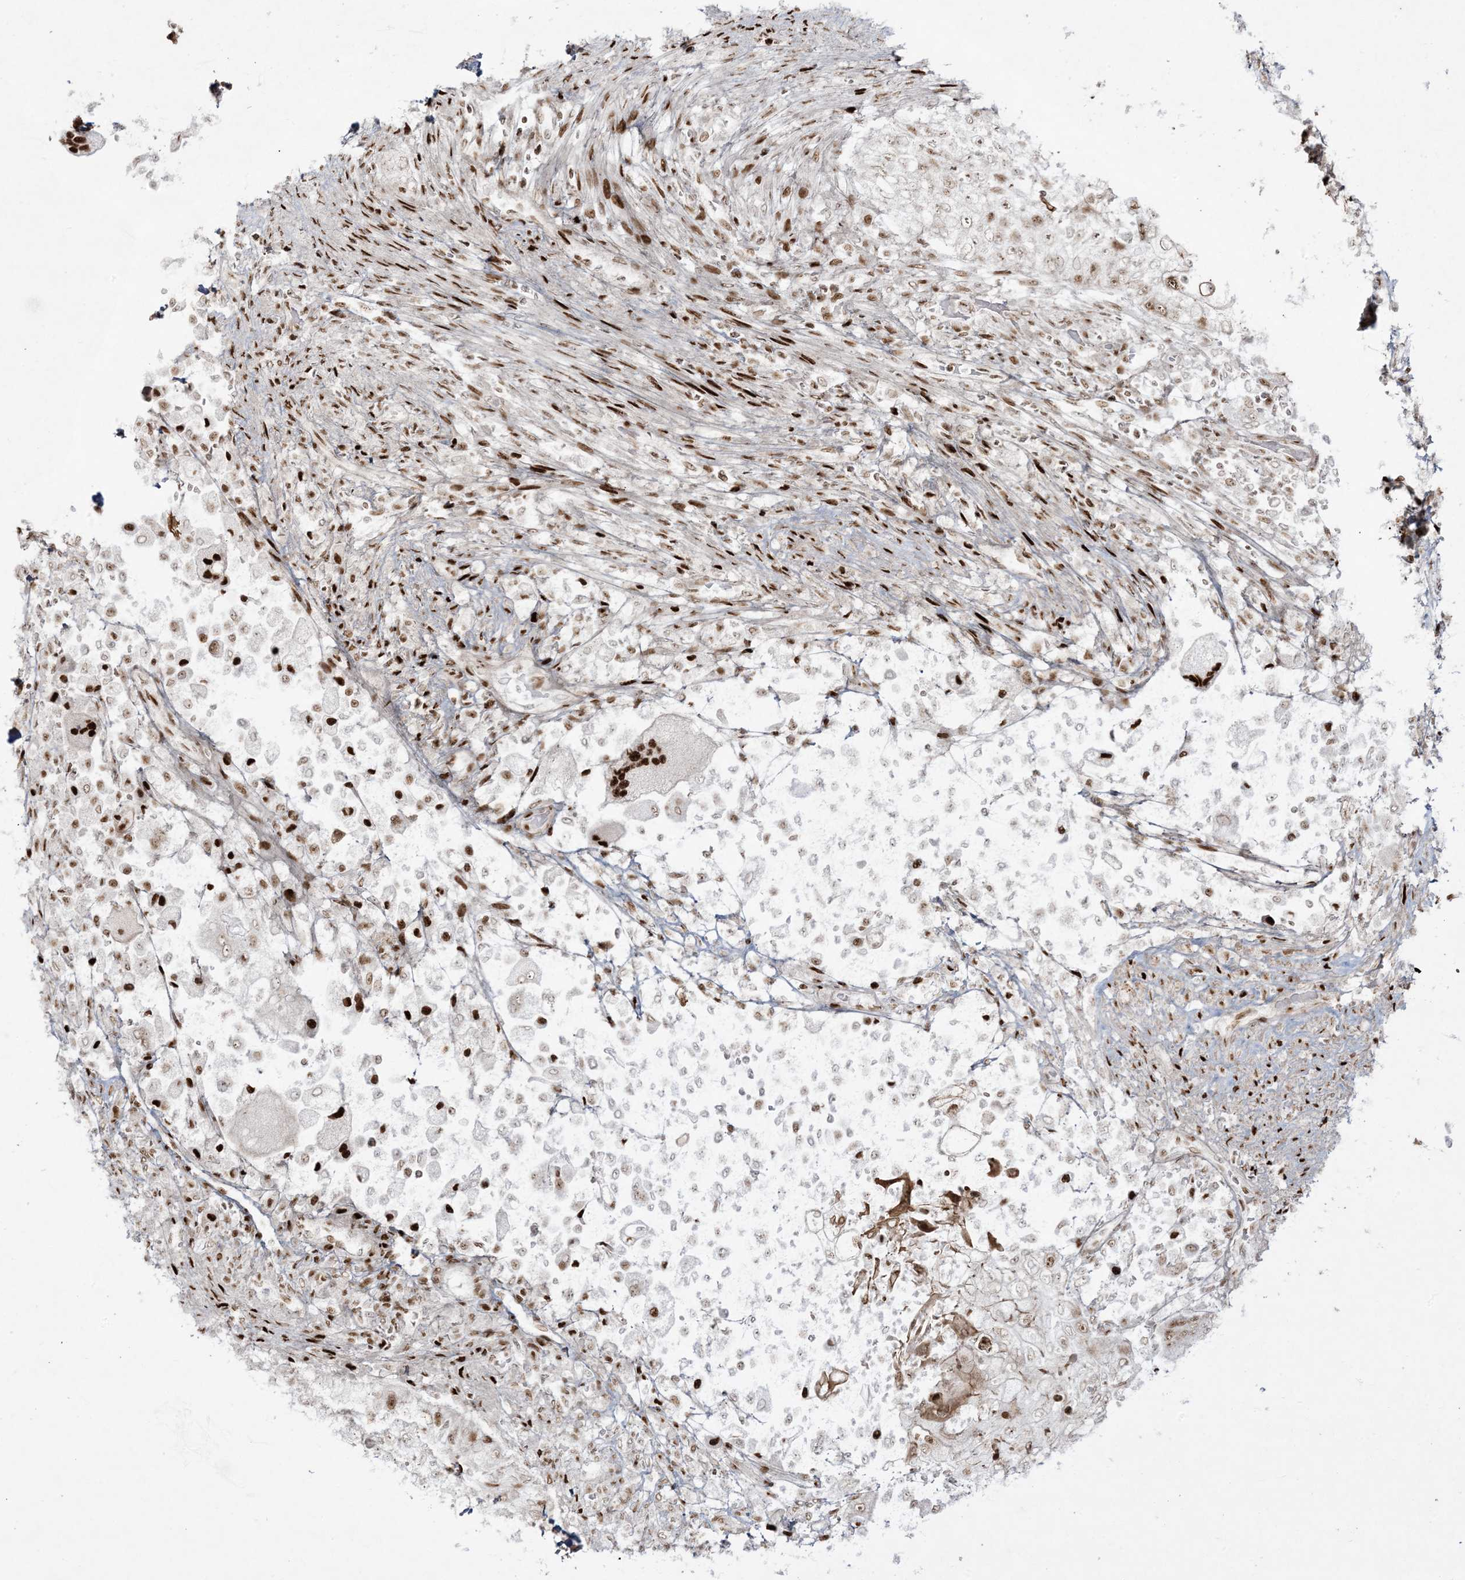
{"staining": {"intensity": "moderate", "quantity": "<25%", "location": "nuclear"}, "tissue": "urothelial cancer", "cell_type": "Tumor cells", "image_type": "cancer", "snomed": [{"axis": "morphology", "description": "Urothelial carcinoma, High grade"}, {"axis": "topography", "description": "Urinary bladder"}], "caption": "Moderate nuclear protein staining is appreciated in about <25% of tumor cells in urothelial carcinoma (high-grade). (Stains: DAB (3,3'-diaminobenzidine) in brown, nuclei in blue, Microscopy: brightfield microscopy at high magnification).", "gene": "RBM10", "patient": {"sex": "female", "age": 60}}